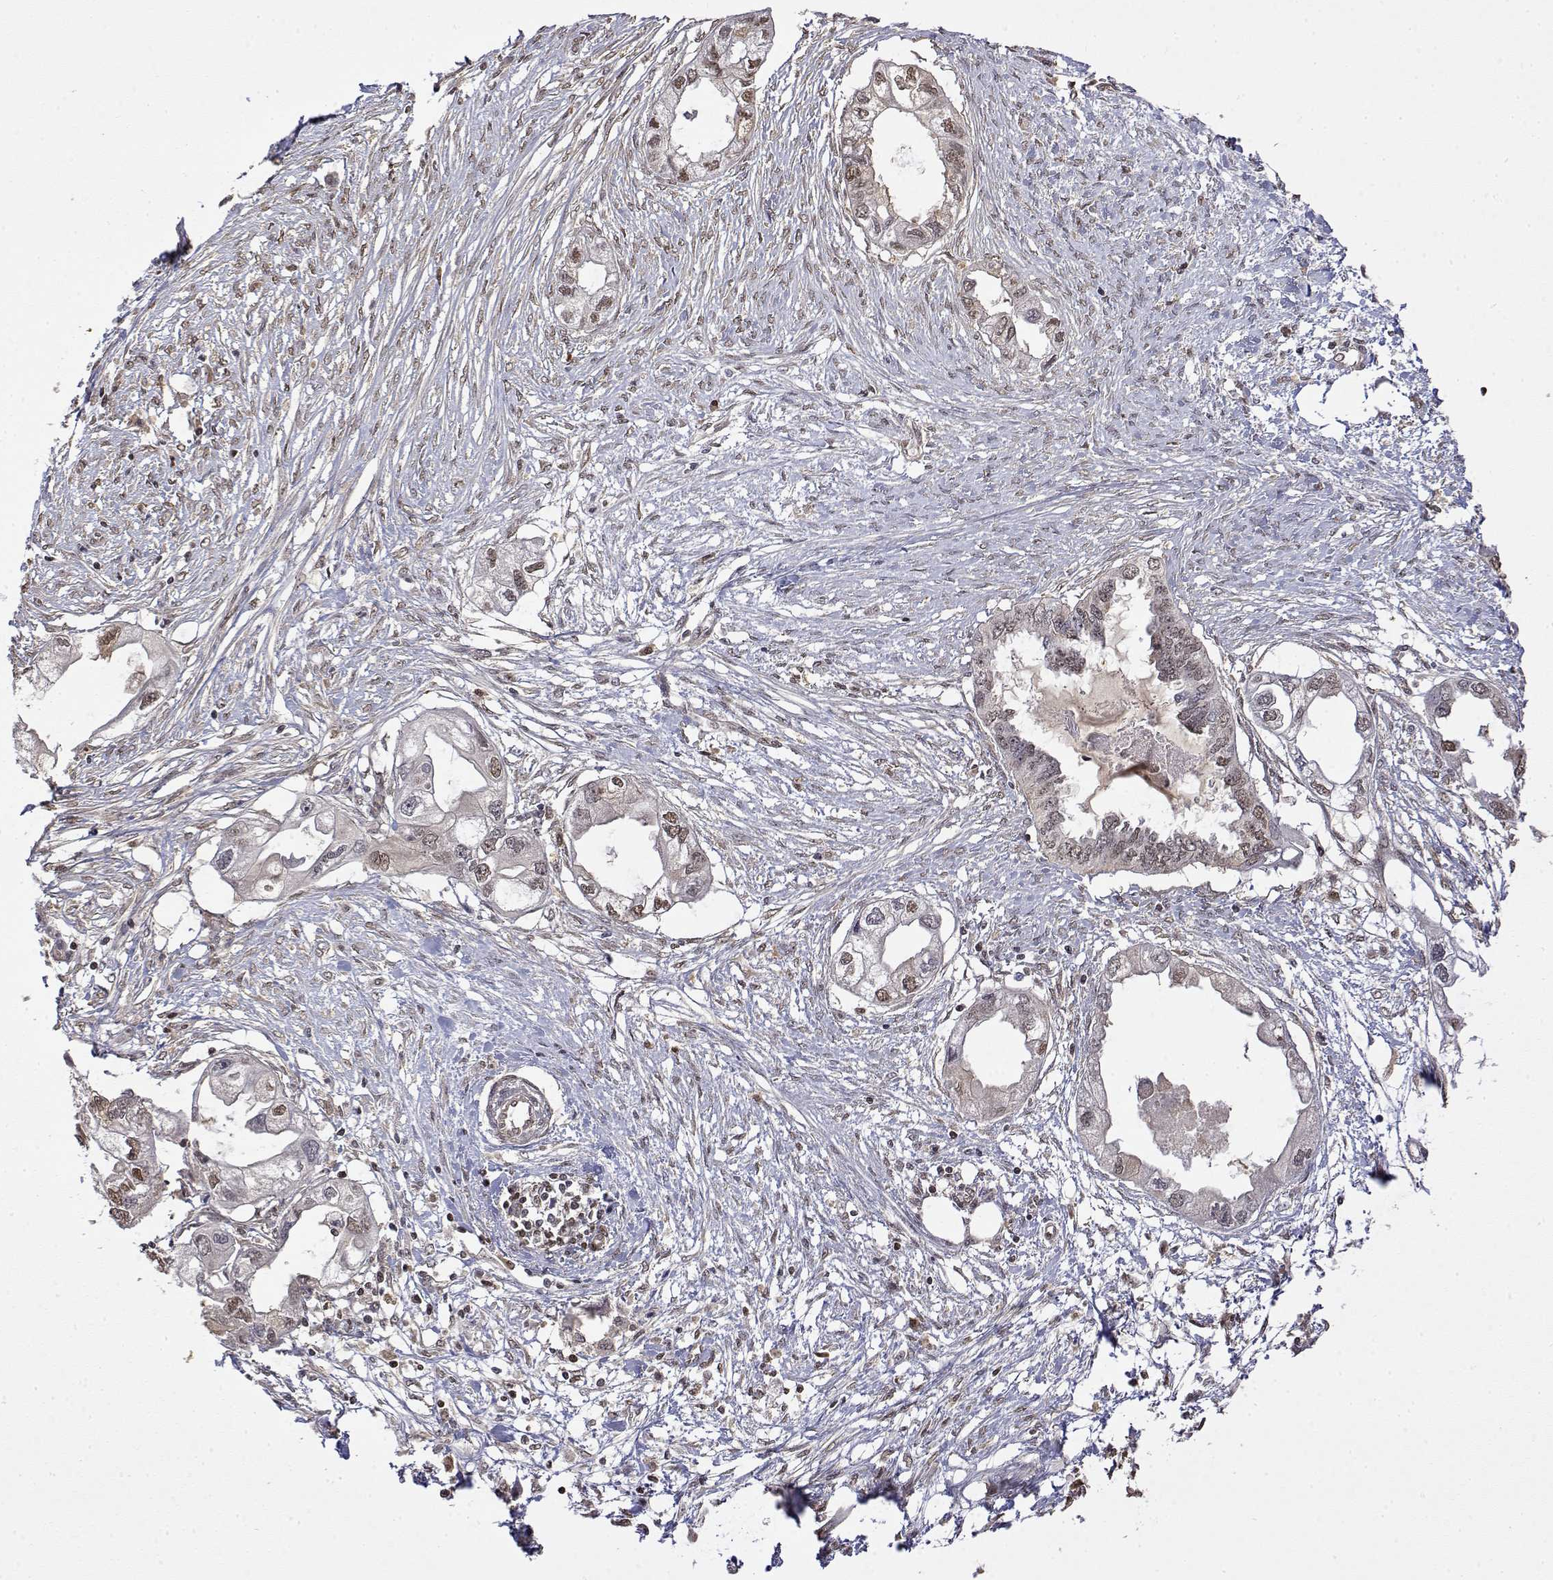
{"staining": {"intensity": "moderate", "quantity": ">75%", "location": "nuclear"}, "tissue": "endometrial cancer", "cell_type": "Tumor cells", "image_type": "cancer", "snomed": [{"axis": "morphology", "description": "Adenocarcinoma, NOS"}, {"axis": "morphology", "description": "Adenocarcinoma, metastatic, NOS"}, {"axis": "topography", "description": "Adipose tissue"}, {"axis": "topography", "description": "Endometrium"}], "caption": "Moderate nuclear expression is appreciated in approximately >75% of tumor cells in metastatic adenocarcinoma (endometrial).", "gene": "TPI1", "patient": {"sex": "female", "age": 67}}